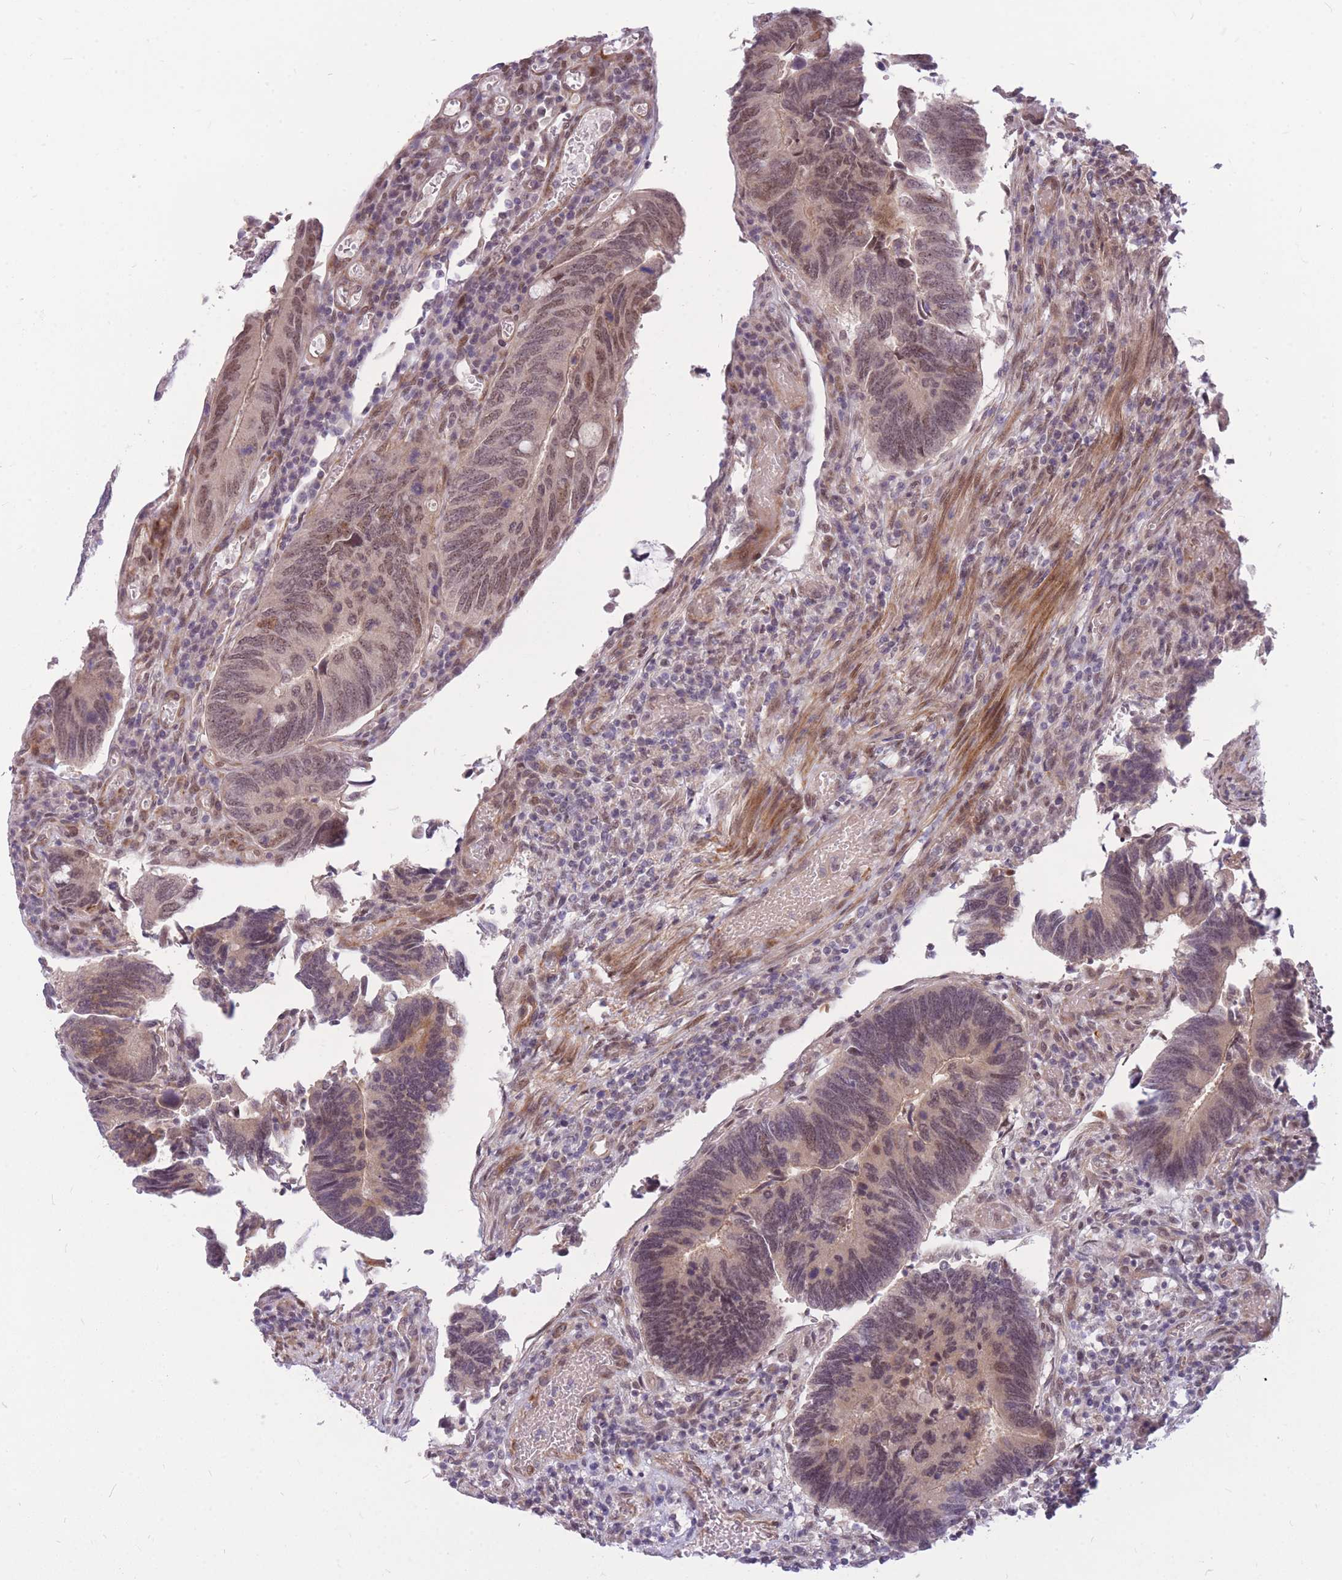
{"staining": {"intensity": "weak", "quantity": "25%-75%", "location": "nuclear"}, "tissue": "colorectal cancer", "cell_type": "Tumor cells", "image_type": "cancer", "snomed": [{"axis": "morphology", "description": "Adenocarcinoma, NOS"}, {"axis": "topography", "description": "Colon"}], "caption": "Human colorectal cancer stained with a protein marker exhibits weak staining in tumor cells.", "gene": "ERCC2", "patient": {"sex": "male", "age": 87}}